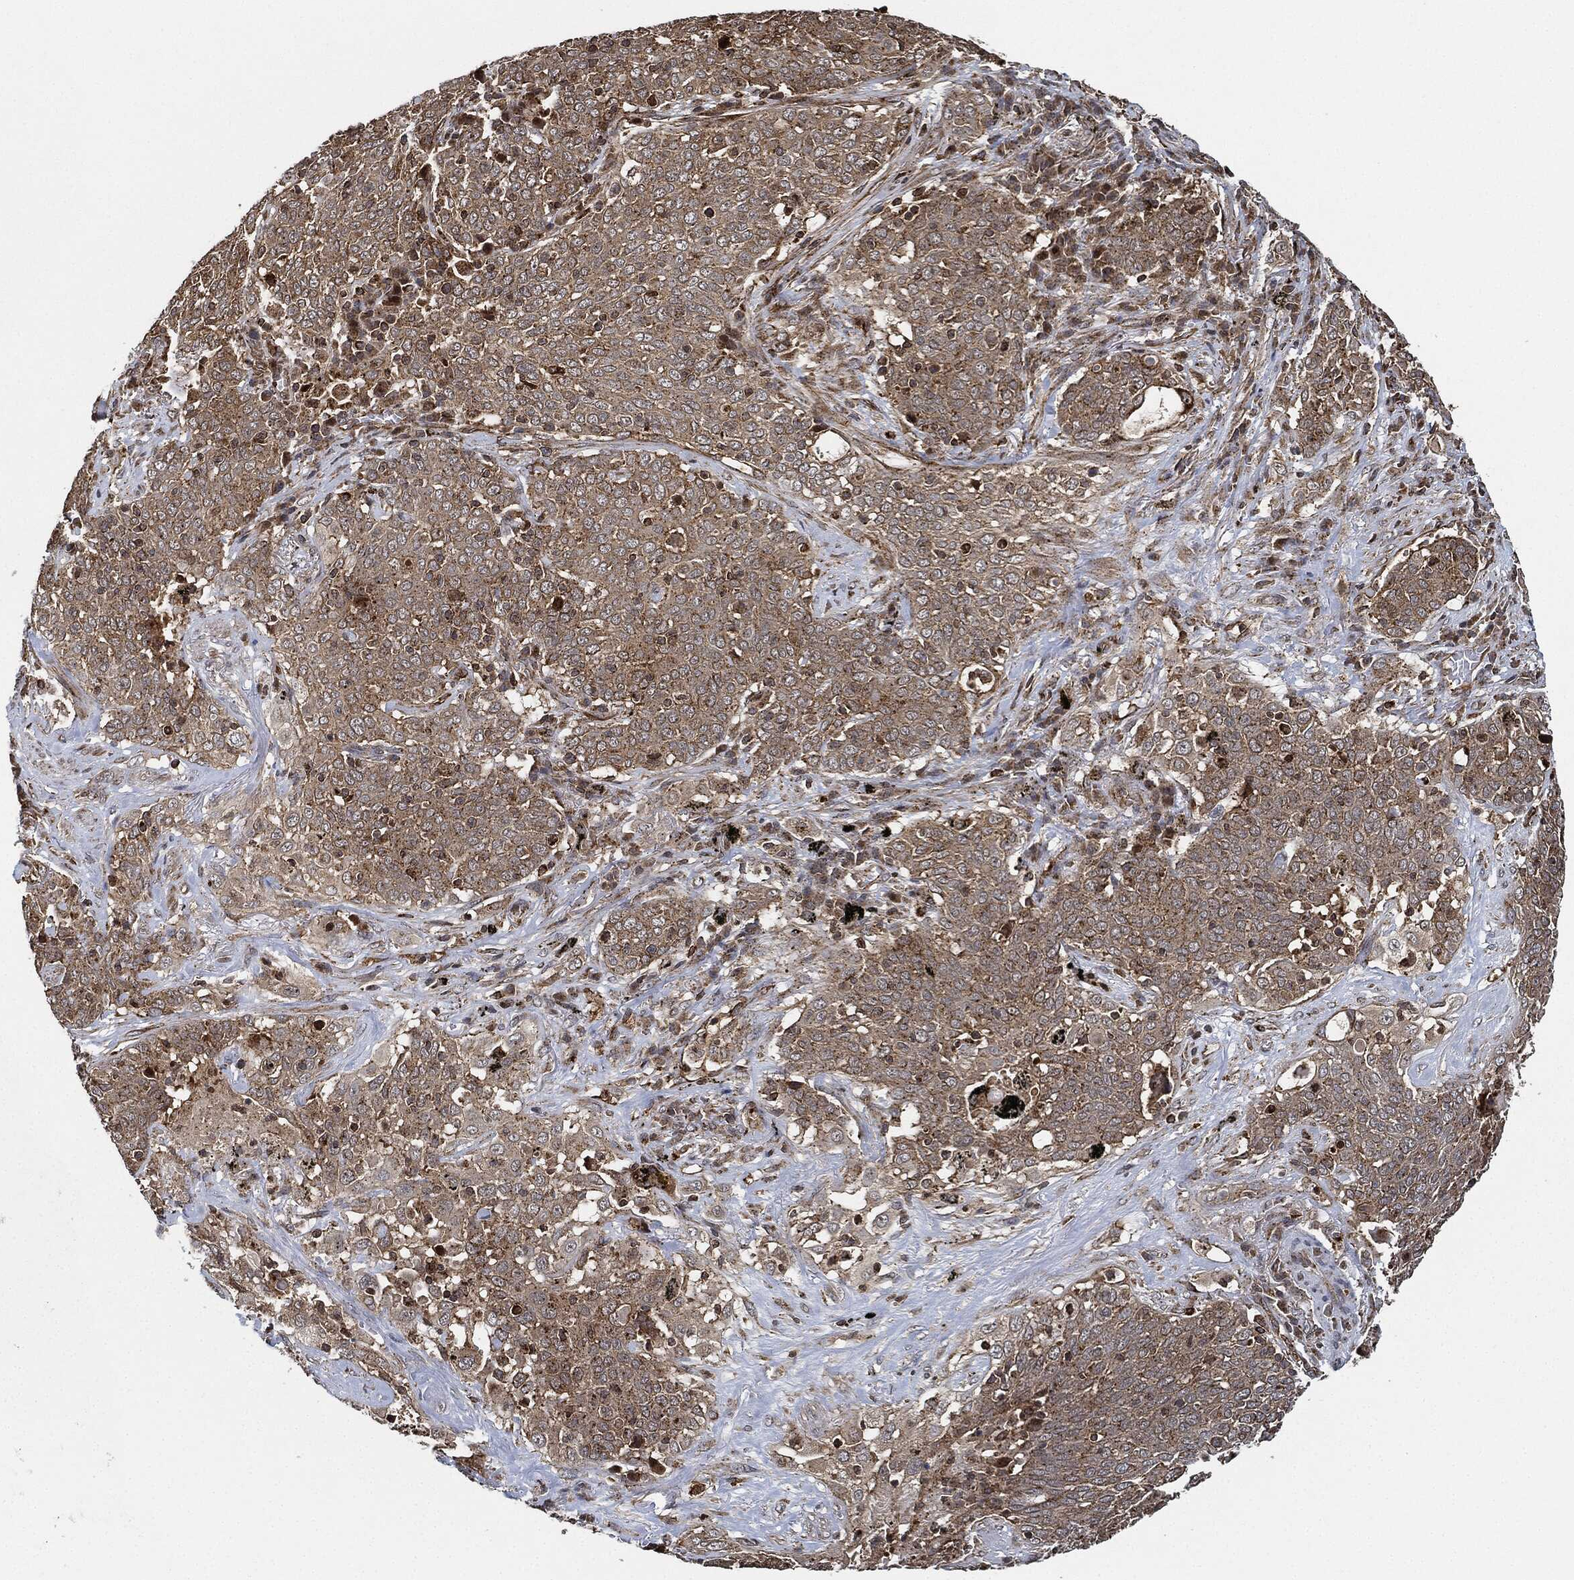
{"staining": {"intensity": "strong", "quantity": ">75%", "location": "cytoplasmic/membranous"}, "tissue": "lung cancer", "cell_type": "Tumor cells", "image_type": "cancer", "snomed": [{"axis": "morphology", "description": "Squamous cell carcinoma, NOS"}, {"axis": "topography", "description": "Lung"}], "caption": "Squamous cell carcinoma (lung) was stained to show a protein in brown. There is high levels of strong cytoplasmic/membranous staining in about >75% of tumor cells.", "gene": "MAP3K3", "patient": {"sex": "male", "age": 82}}